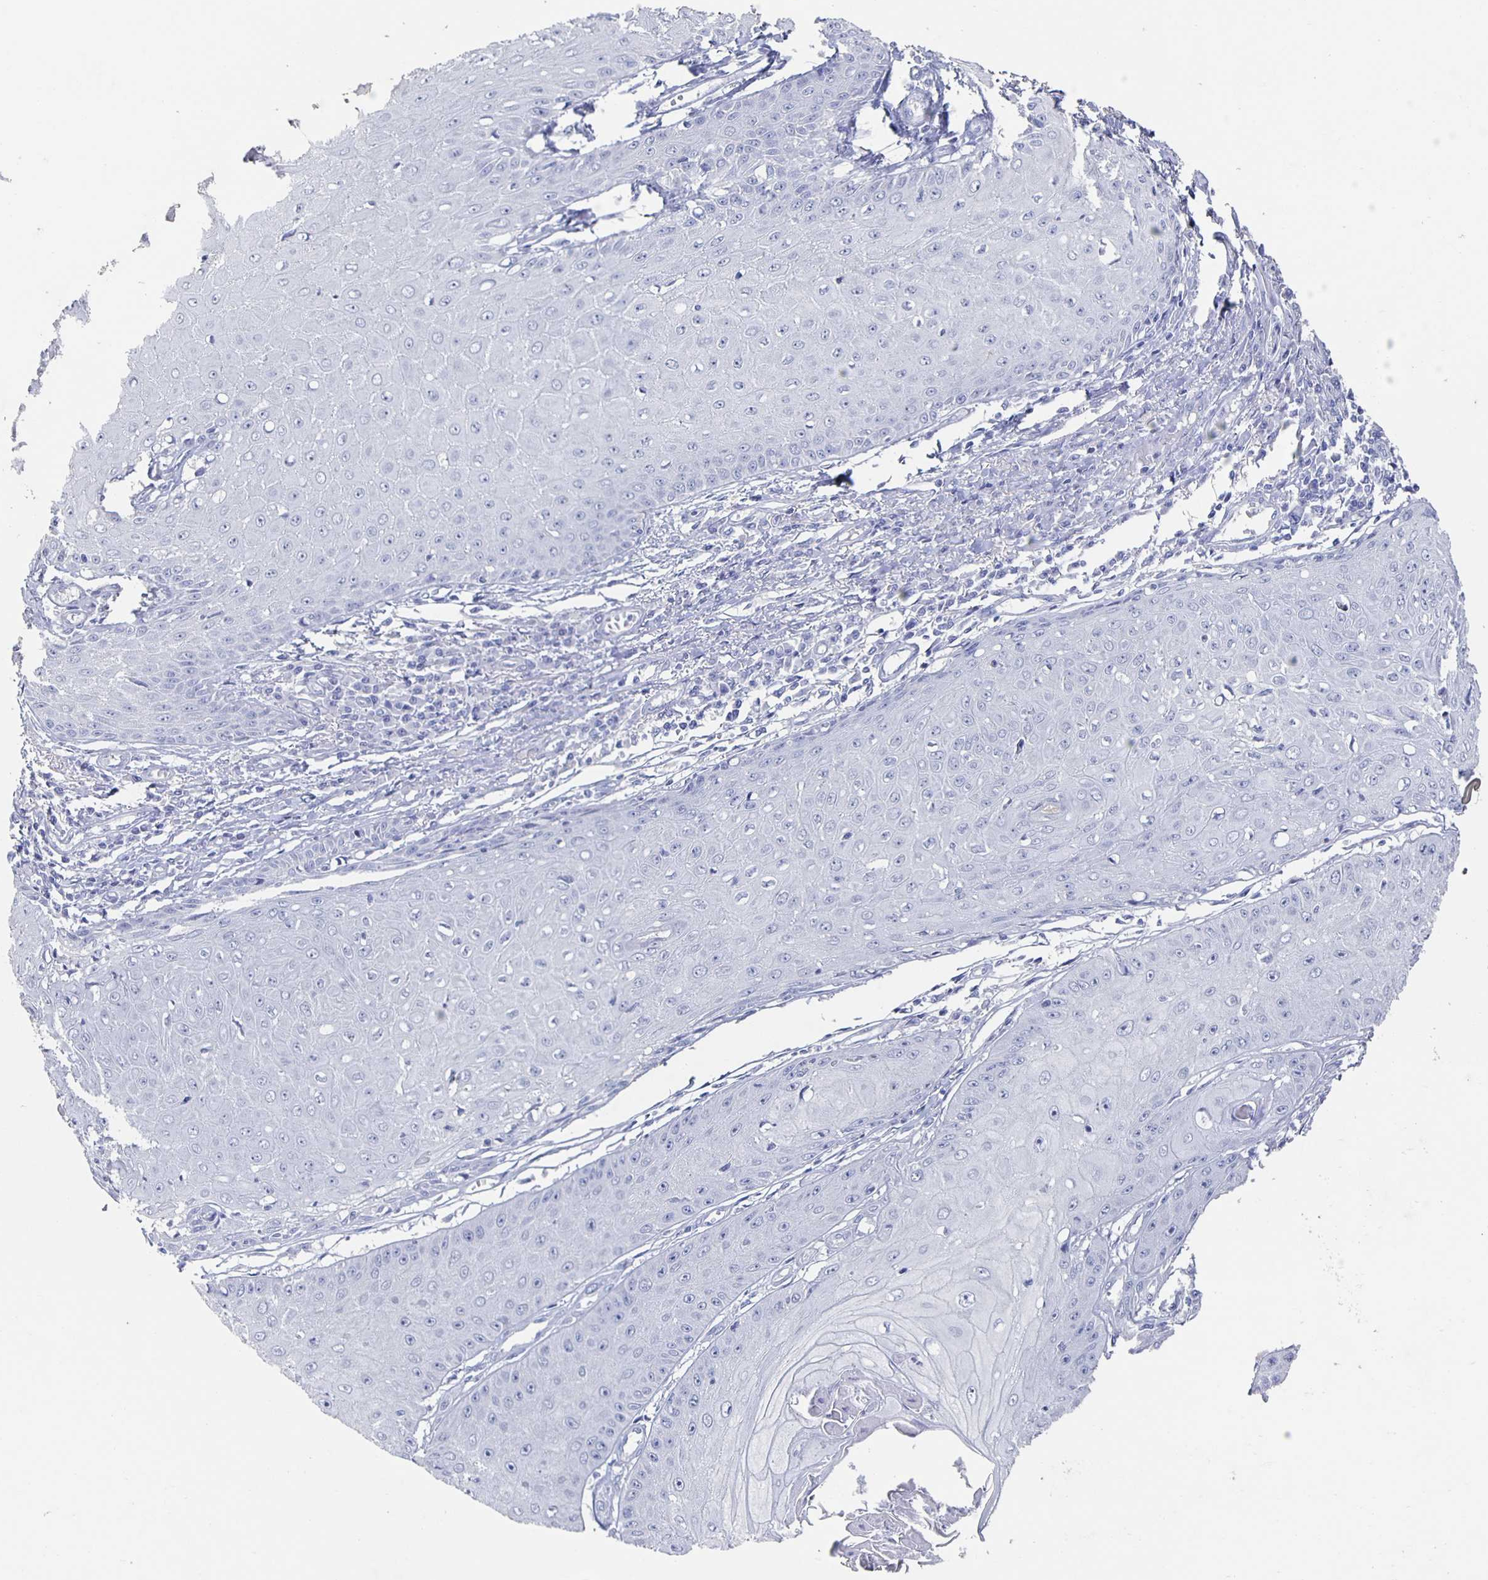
{"staining": {"intensity": "negative", "quantity": "none", "location": "none"}, "tissue": "skin cancer", "cell_type": "Tumor cells", "image_type": "cancer", "snomed": [{"axis": "morphology", "description": "Squamous cell carcinoma, NOS"}, {"axis": "topography", "description": "Skin"}], "caption": "Skin squamous cell carcinoma was stained to show a protein in brown. There is no significant positivity in tumor cells.", "gene": "SLC34A2", "patient": {"sex": "male", "age": 70}}